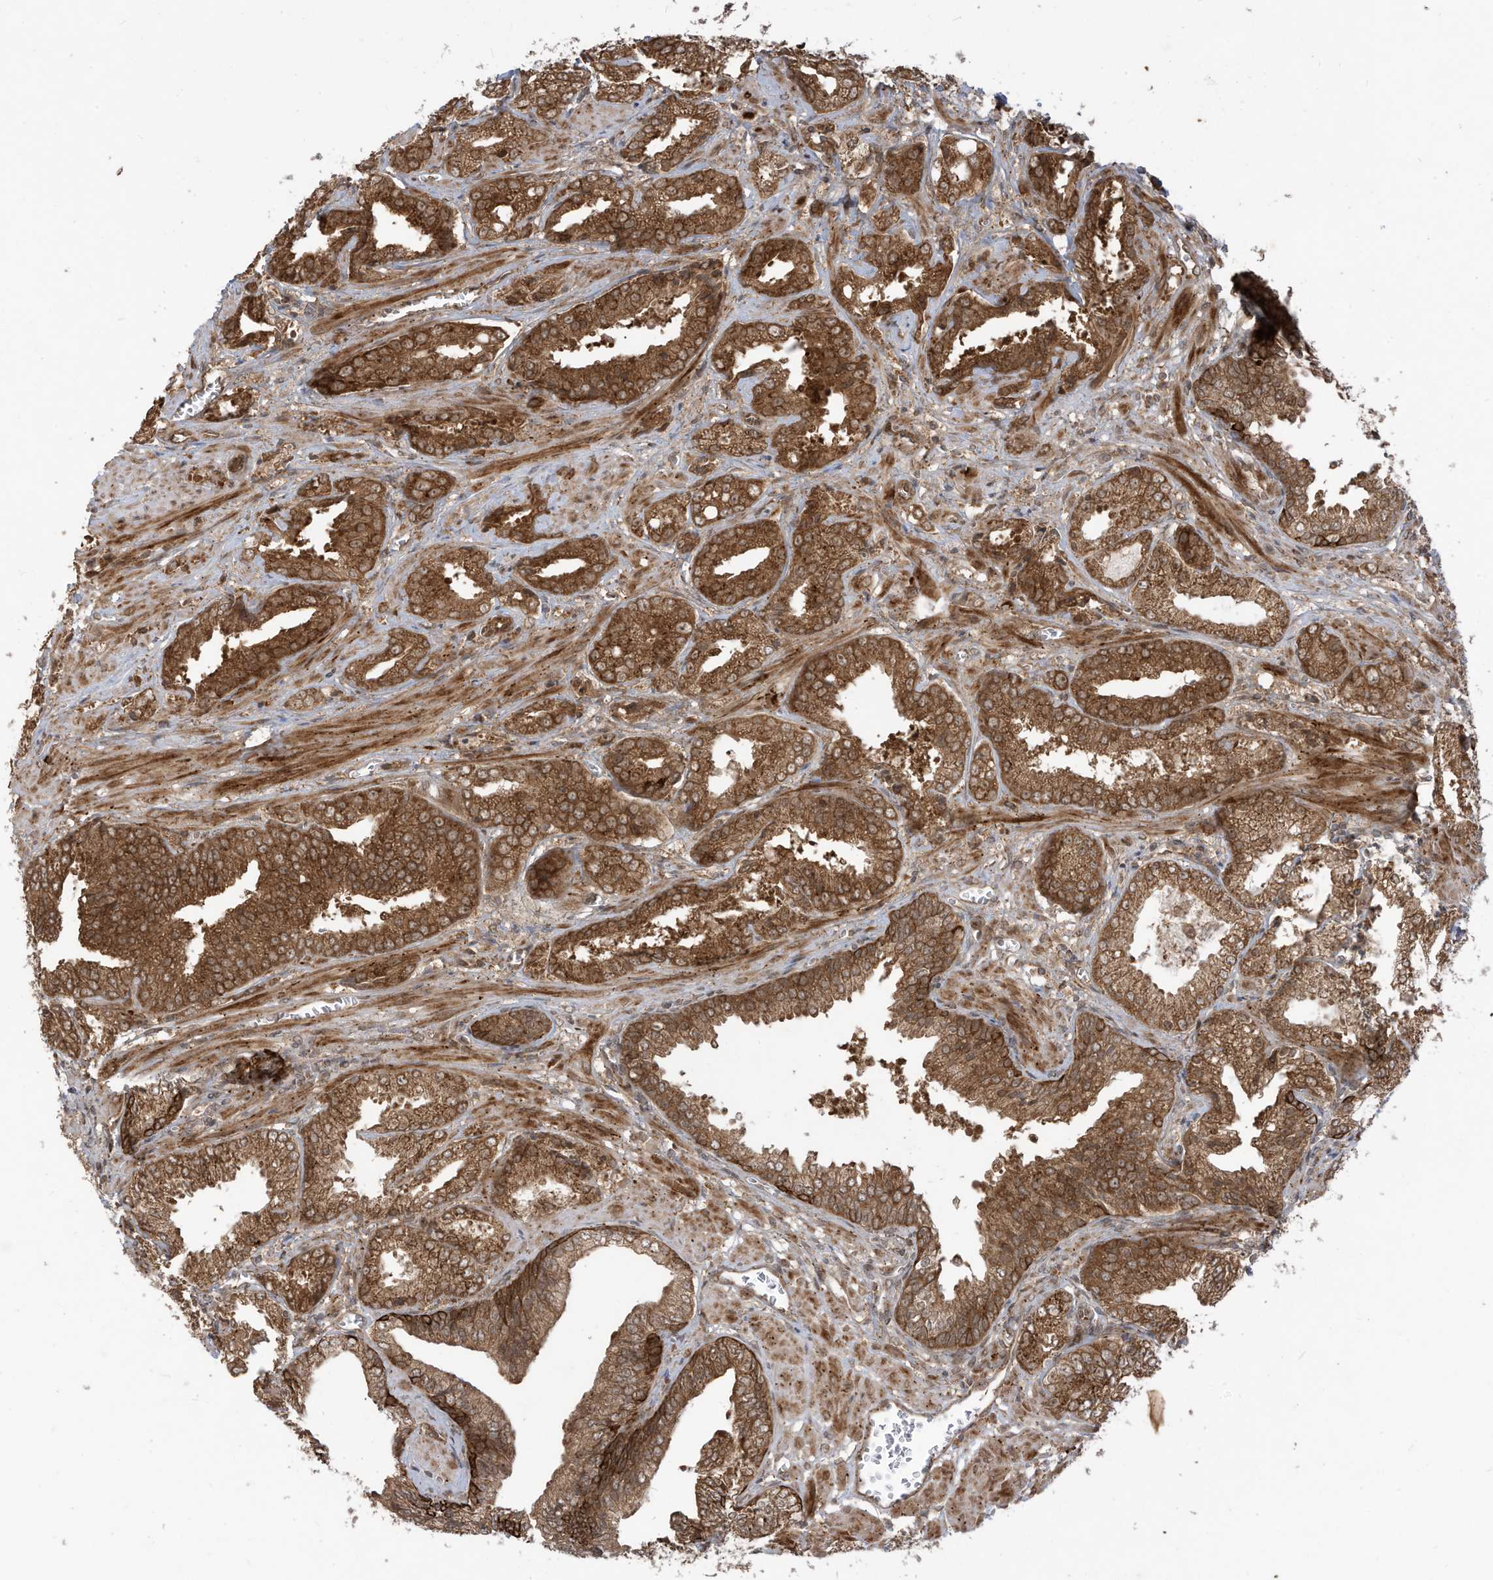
{"staining": {"intensity": "moderate", "quantity": ">75%", "location": "cytoplasmic/membranous"}, "tissue": "prostate cancer", "cell_type": "Tumor cells", "image_type": "cancer", "snomed": [{"axis": "morphology", "description": "Adenocarcinoma, Low grade"}, {"axis": "topography", "description": "Prostate"}], "caption": "High-power microscopy captured an immunohistochemistry histopathology image of prostate cancer (adenocarcinoma (low-grade)), revealing moderate cytoplasmic/membranous expression in about >75% of tumor cells. Using DAB (3,3'-diaminobenzidine) (brown) and hematoxylin (blue) stains, captured at high magnification using brightfield microscopy.", "gene": "TRIM67", "patient": {"sex": "male", "age": 67}}